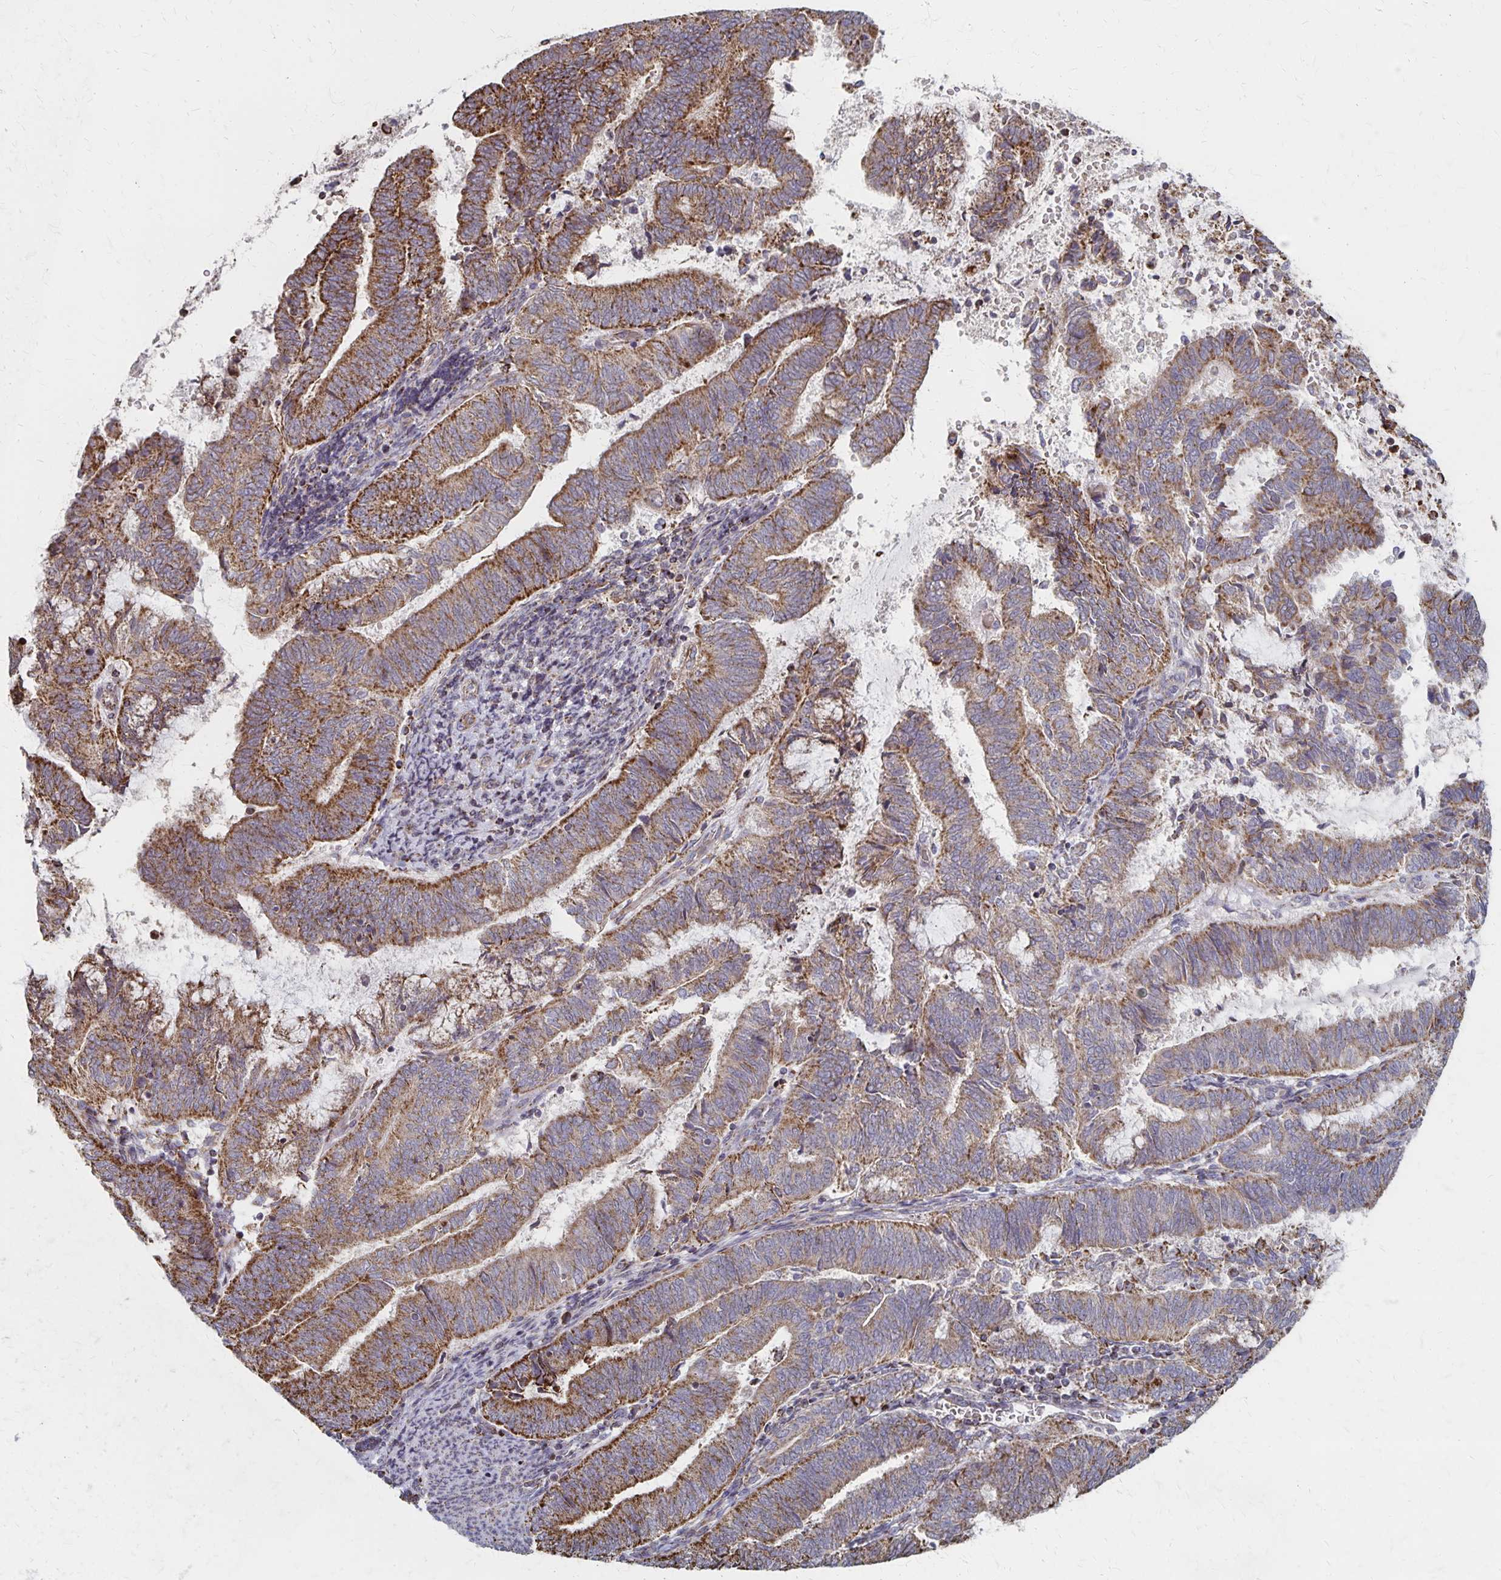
{"staining": {"intensity": "moderate", "quantity": ">75%", "location": "cytoplasmic/membranous"}, "tissue": "endometrial cancer", "cell_type": "Tumor cells", "image_type": "cancer", "snomed": [{"axis": "morphology", "description": "Adenocarcinoma, NOS"}, {"axis": "topography", "description": "Endometrium"}], "caption": "A high-resolution image shows IHC staining of endometrial cancer, which exhibits moderate cytoplasmic/membranous positivity in approximately >75% of tumor cells.", "gene": "DYRK4", "patient": {"sex": "female", "age": 65}}